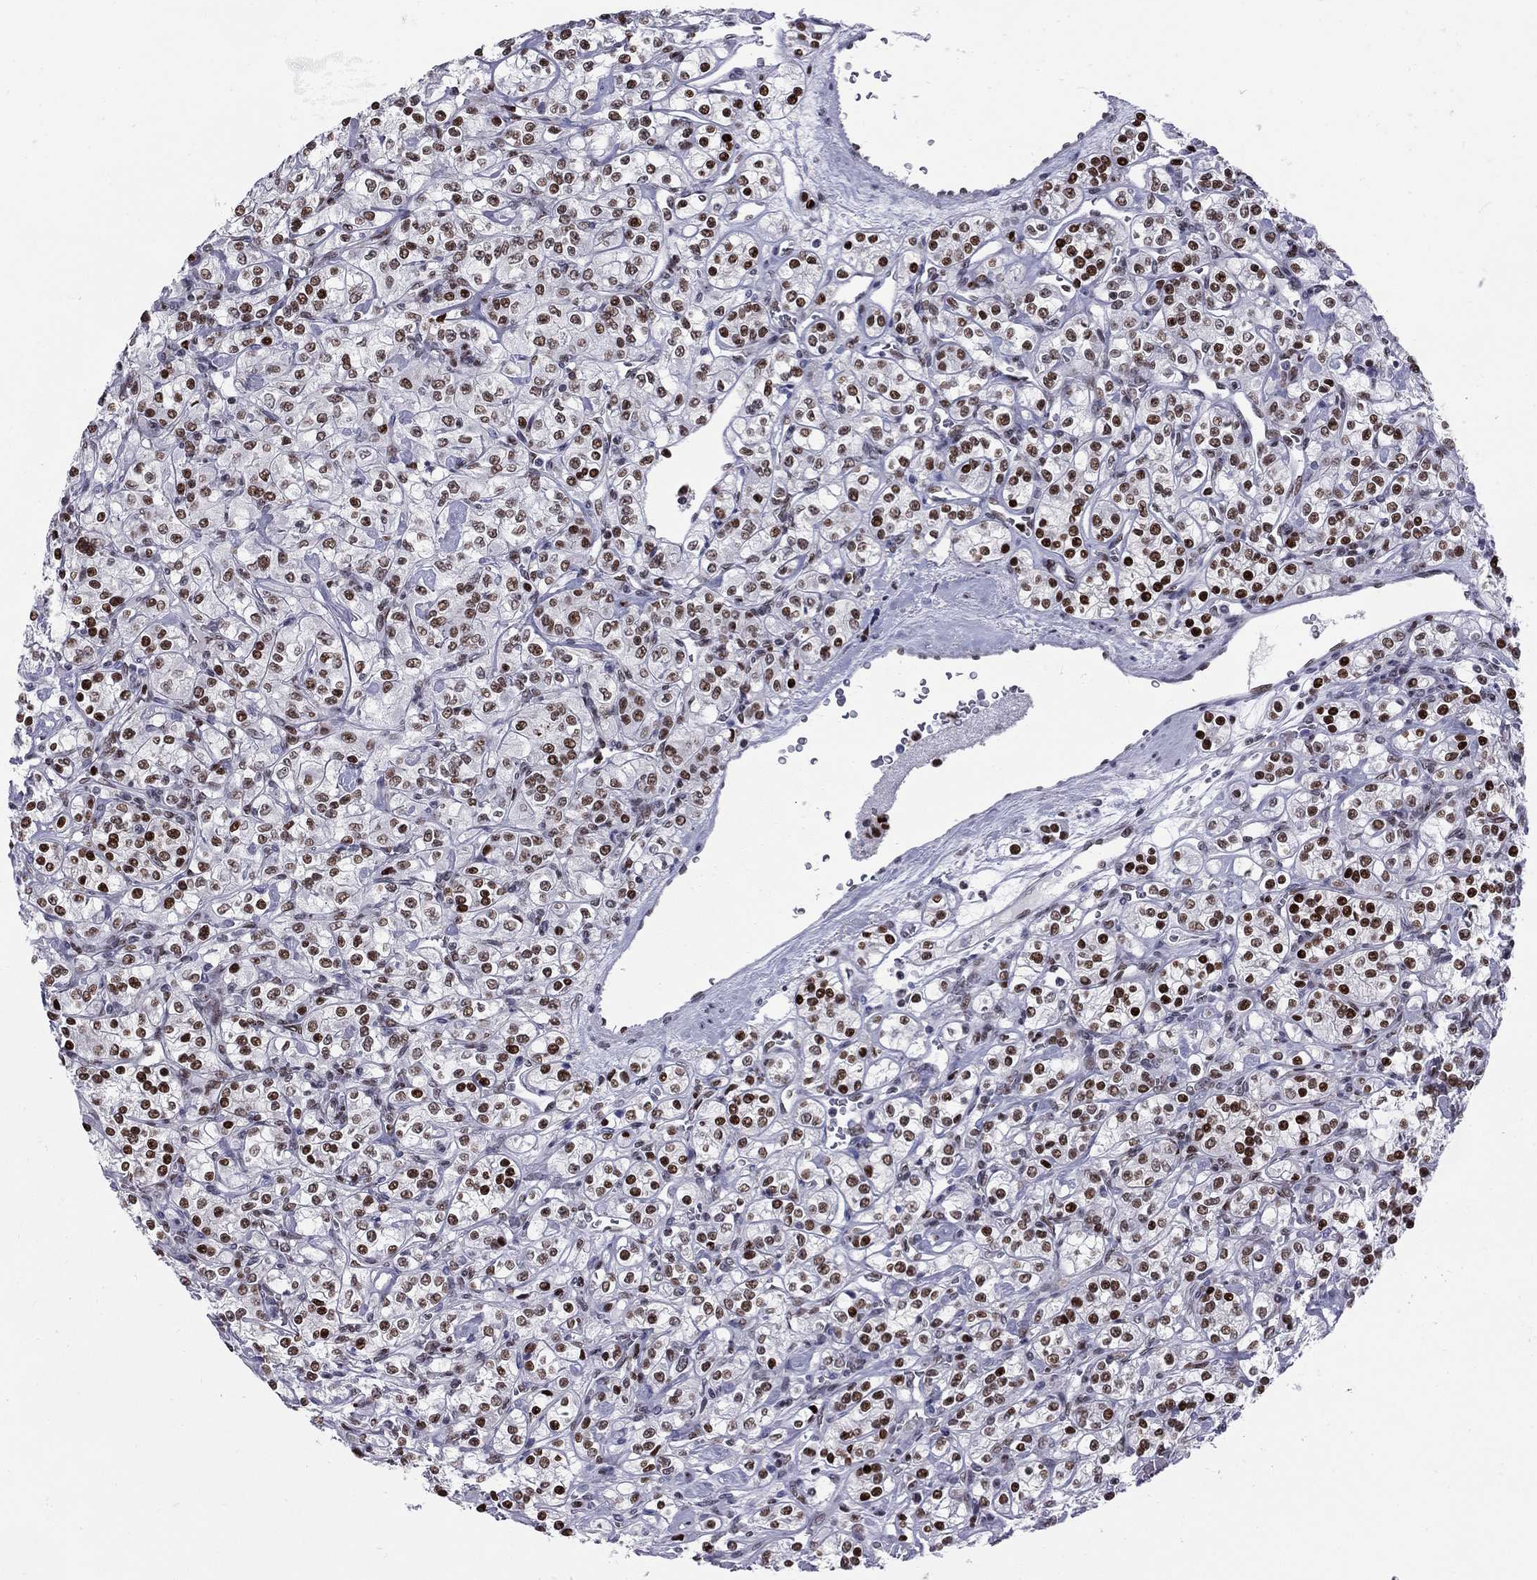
{"staining": {"intensity": "strong", "quantity": ">75%", "location": "nuclear"}, "tissue": "renal cancer", "cell_type": "Tumor cells", "image_type": "cancer", "snomed": [{"axis": "morphology", "description": "Adenocarcinoma, NOS"}, {"axis": "topography", "description": "Kidney"}], "caption": "Adenocarcinoma (renal) stained with IHC demonstrates strong nuclear positivity in about >75% of tumor cells.", "gene": "PCGF3", "patient": {"sex": "male", "age": 77}}